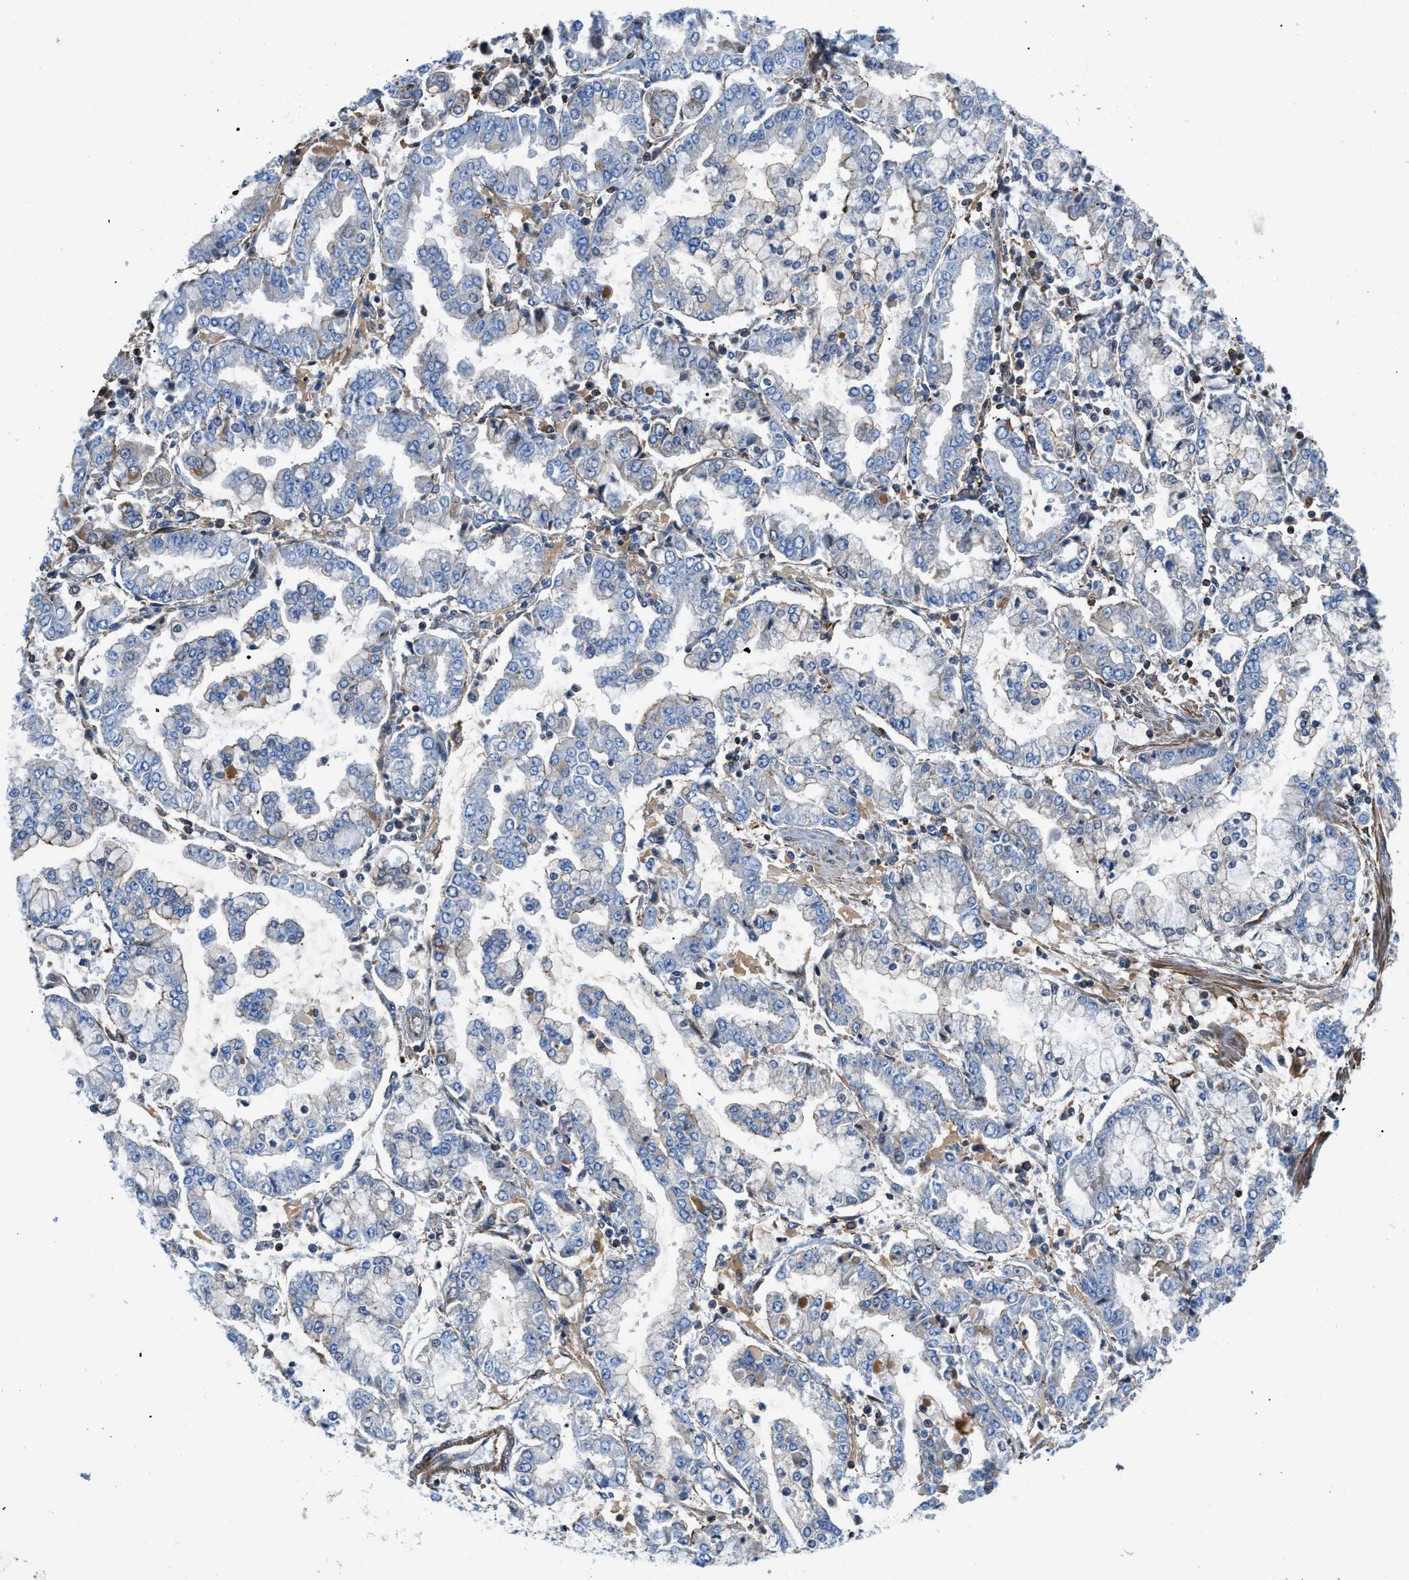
{"staining": {"intensity": "negative", "quantity": "none", "location": "none"}, "tissue": "stomach cancer", "cell_type": "Tumor cells", "image_type": "cancer", "snomed": [{"axis": "morphology", "description": "Adenocarcinoma, NOS"}, {"axis": "topography", "description": "Stomach"}], "caption": "Human stomach cancer (adenocarcinoma) stained for a protein using immunohistochemistry (IHC) shows no staining in tumor cells.", "gene": "ATP6V0D1", "patient": {"sex": "male", "age": 76}}